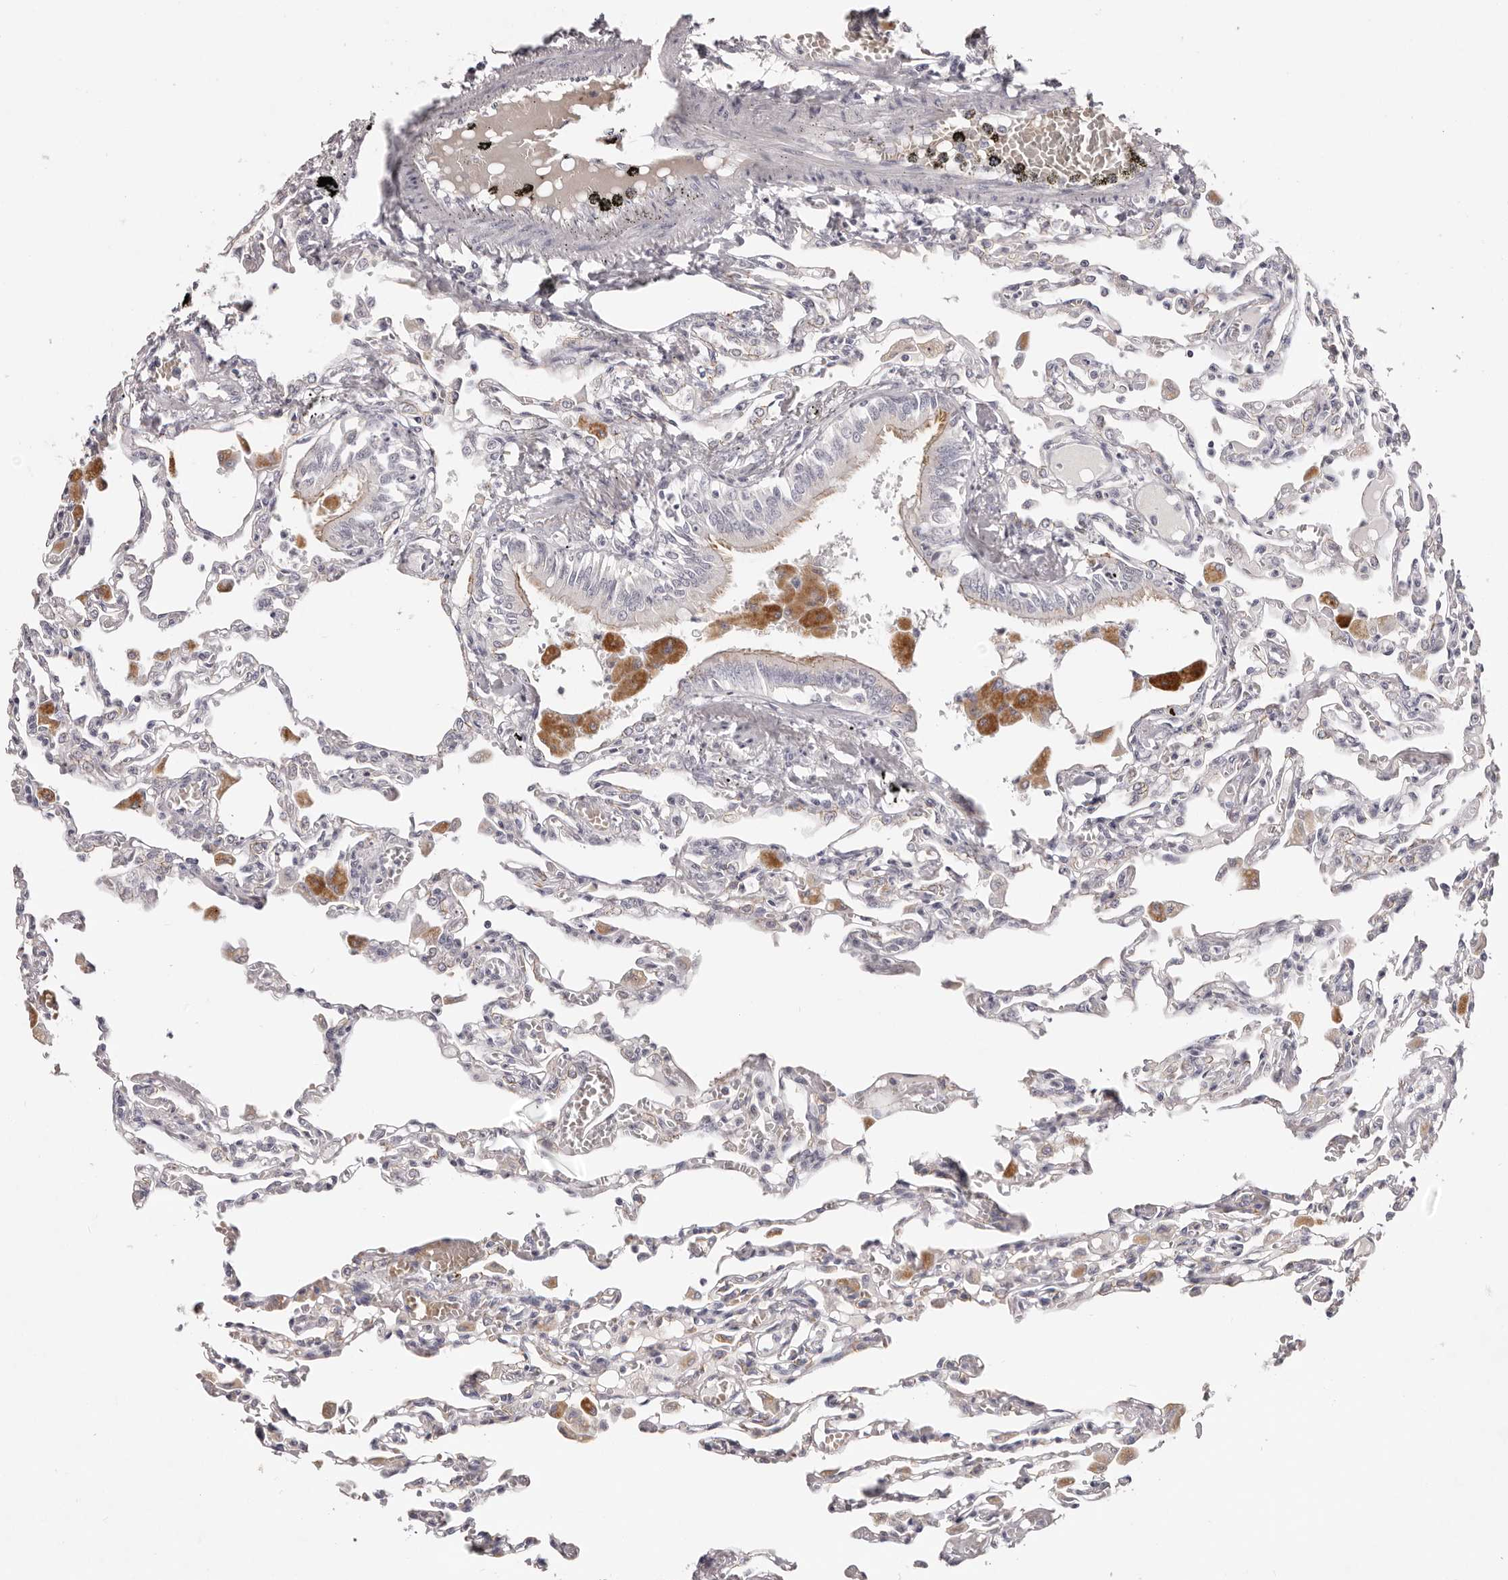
{"staining": {"intensity": "negative", "quantity": "none", "location": "none"}, "tissue": "lung", "cell_type": "Alveolar cells", "image_type": "normal", "snomed": [{"axis": "morphology", "description": "Normal tissue, NOS"}, {"axis": "topography", "description": "Bronchus"}, {"axis": "topography", "description": "Lung"}], "caption": "High power microscopy micrograph of an IHC photomicrograph of benign lung, revealing no significant expression in alveolar cells.", "gene": "PCDHB6", "patient": {"sex": "female", "age": 49}}